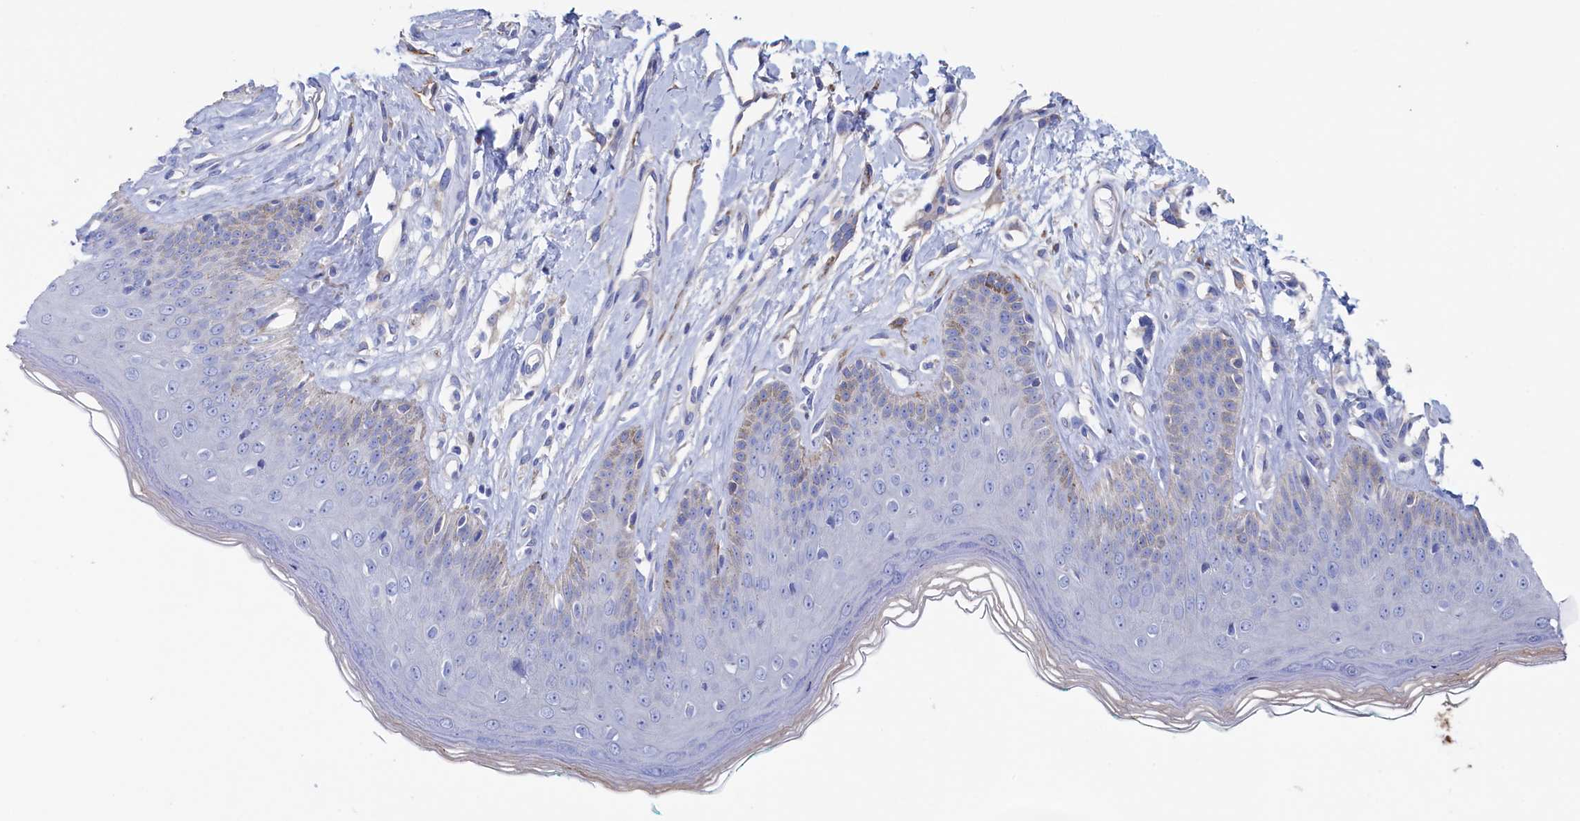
{"staining": {"intensity": "weak", "quantity": "<25%", "location": "cytoplasmic/membranous"}, "tissue": "skin", "cell_type": "Epidermal cells", "image_type": "normal", "snomed": [{"axis": "morphology", "description": "Normal tissue, NOS"}, {"axis": "morphology", "description": "Squamous cell carcinoma, NOS"}, {"axis": "topography", "description": "Vulva"}], "caption": "The immunohistochemistry (IHC) photomicrograph has no significant positivity in epidermal cells of skin.", "gene": "TMOD2", "patient": {"sex": "female", "age": 85}}